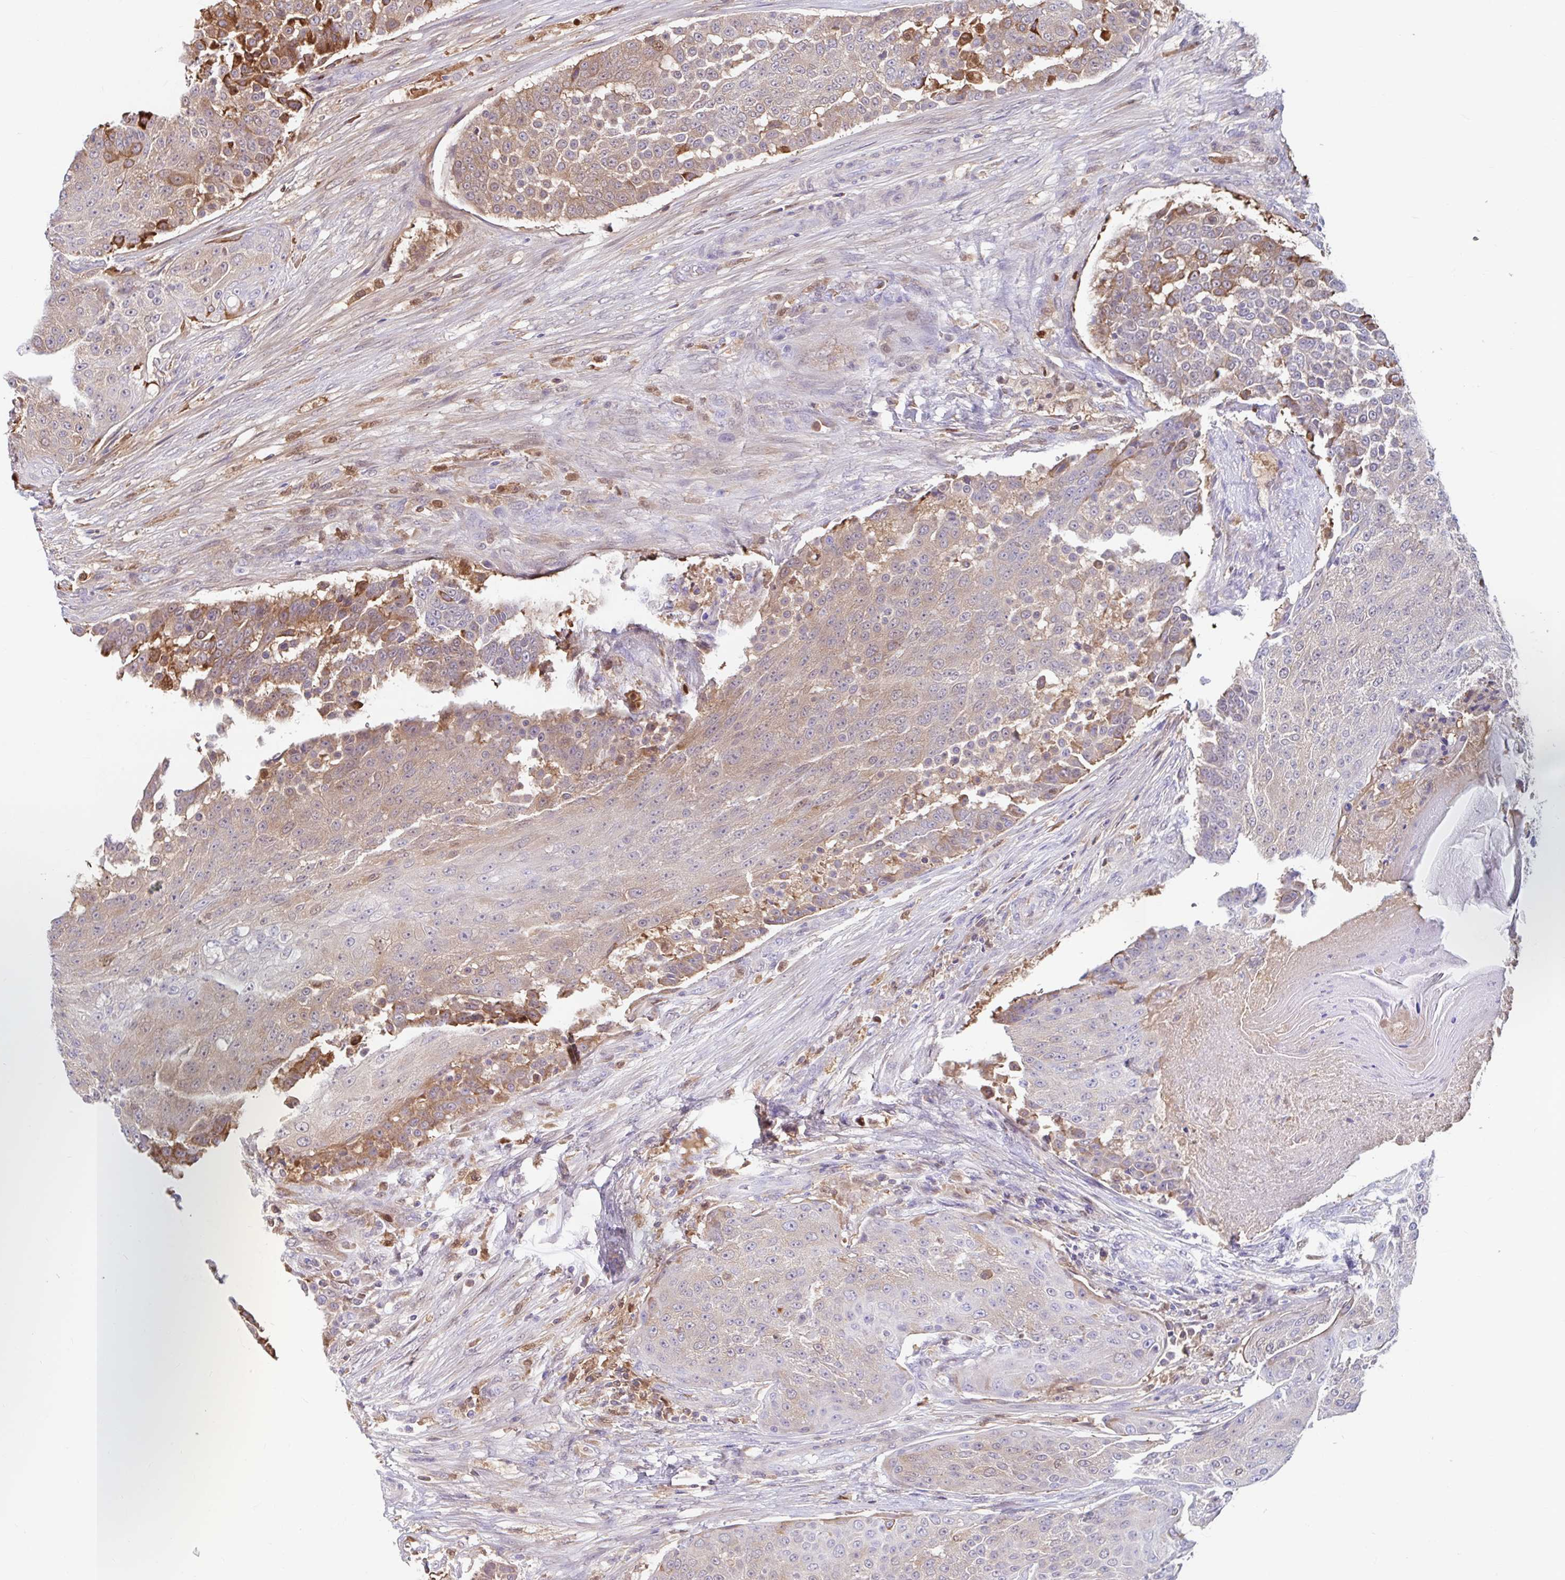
{"staining": {"intensity": "weak", "quantity": ">75%", "location": "cytoplasmic/membranous"}, "tissue": "urothelial cancer", "cell_type": "Tumor cells", "image_type": "cancer", "snomed": [{"axis": "morphology", "description": "Urothelial carcinoma, High grade"}, {"axis": "topography", "description": "Urinary bladder"}], "caption": "Immunohistochemical staining of human urothelial cancer displays low levels of weak cytoplasmic/membranous protein staining in approximately >75% of tumor cells.", "gene": "BLVRA", "patient": {"sex": "female", "age": 63}}